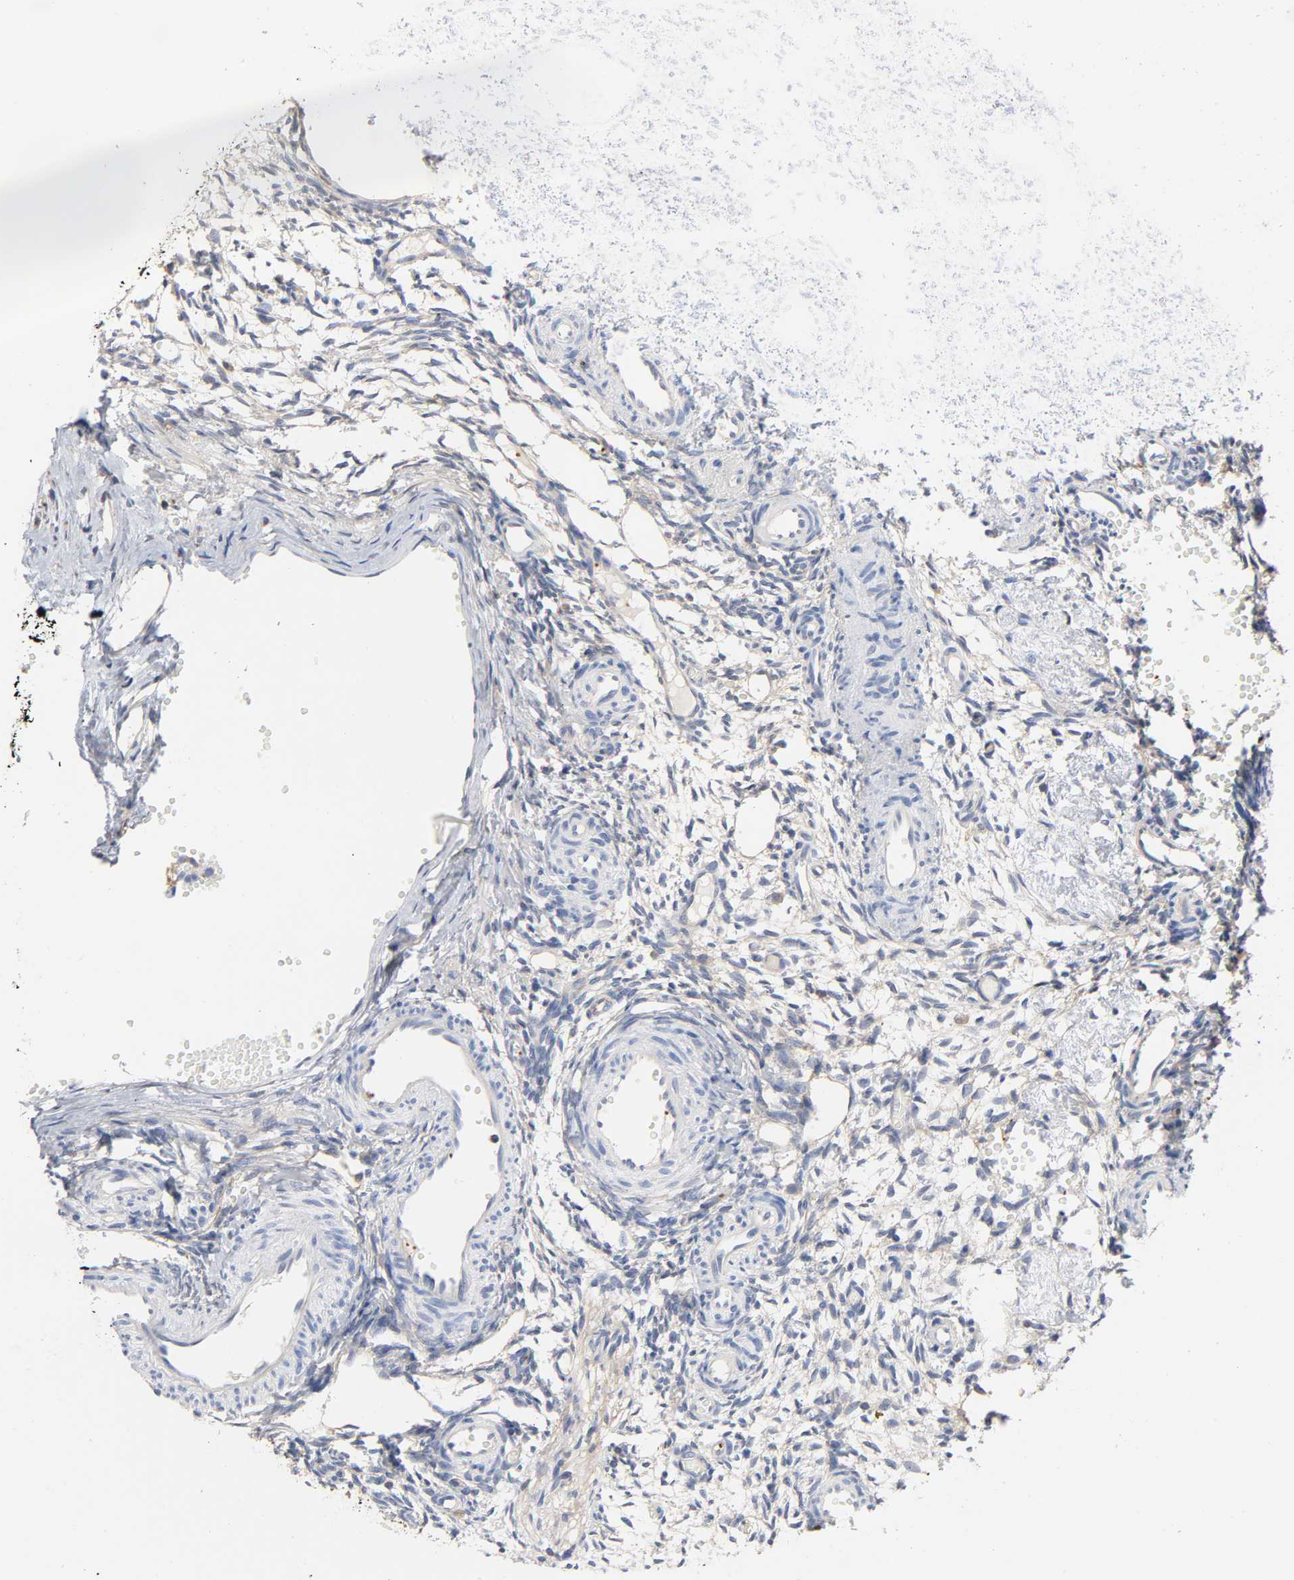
{"staining": {"intensity": "negative", "quantity": "none", "location": "none"}, "tissue": "ovary", "cell_type": "Ovarian stroma cells", "image_type": "normal", "snomed": [{"axis": "morphology", "description": "Normal tissue, NOS"}, {"axis": "topography", "description": "Ovary"}], "caption": "This is an immunohistochemistry (IHC) histopathology image of unremarkable human ovary. There is no expression in ovarian stroma cells.", "gene": "SRC", "patient": {"sex": "female", "age": 35}}